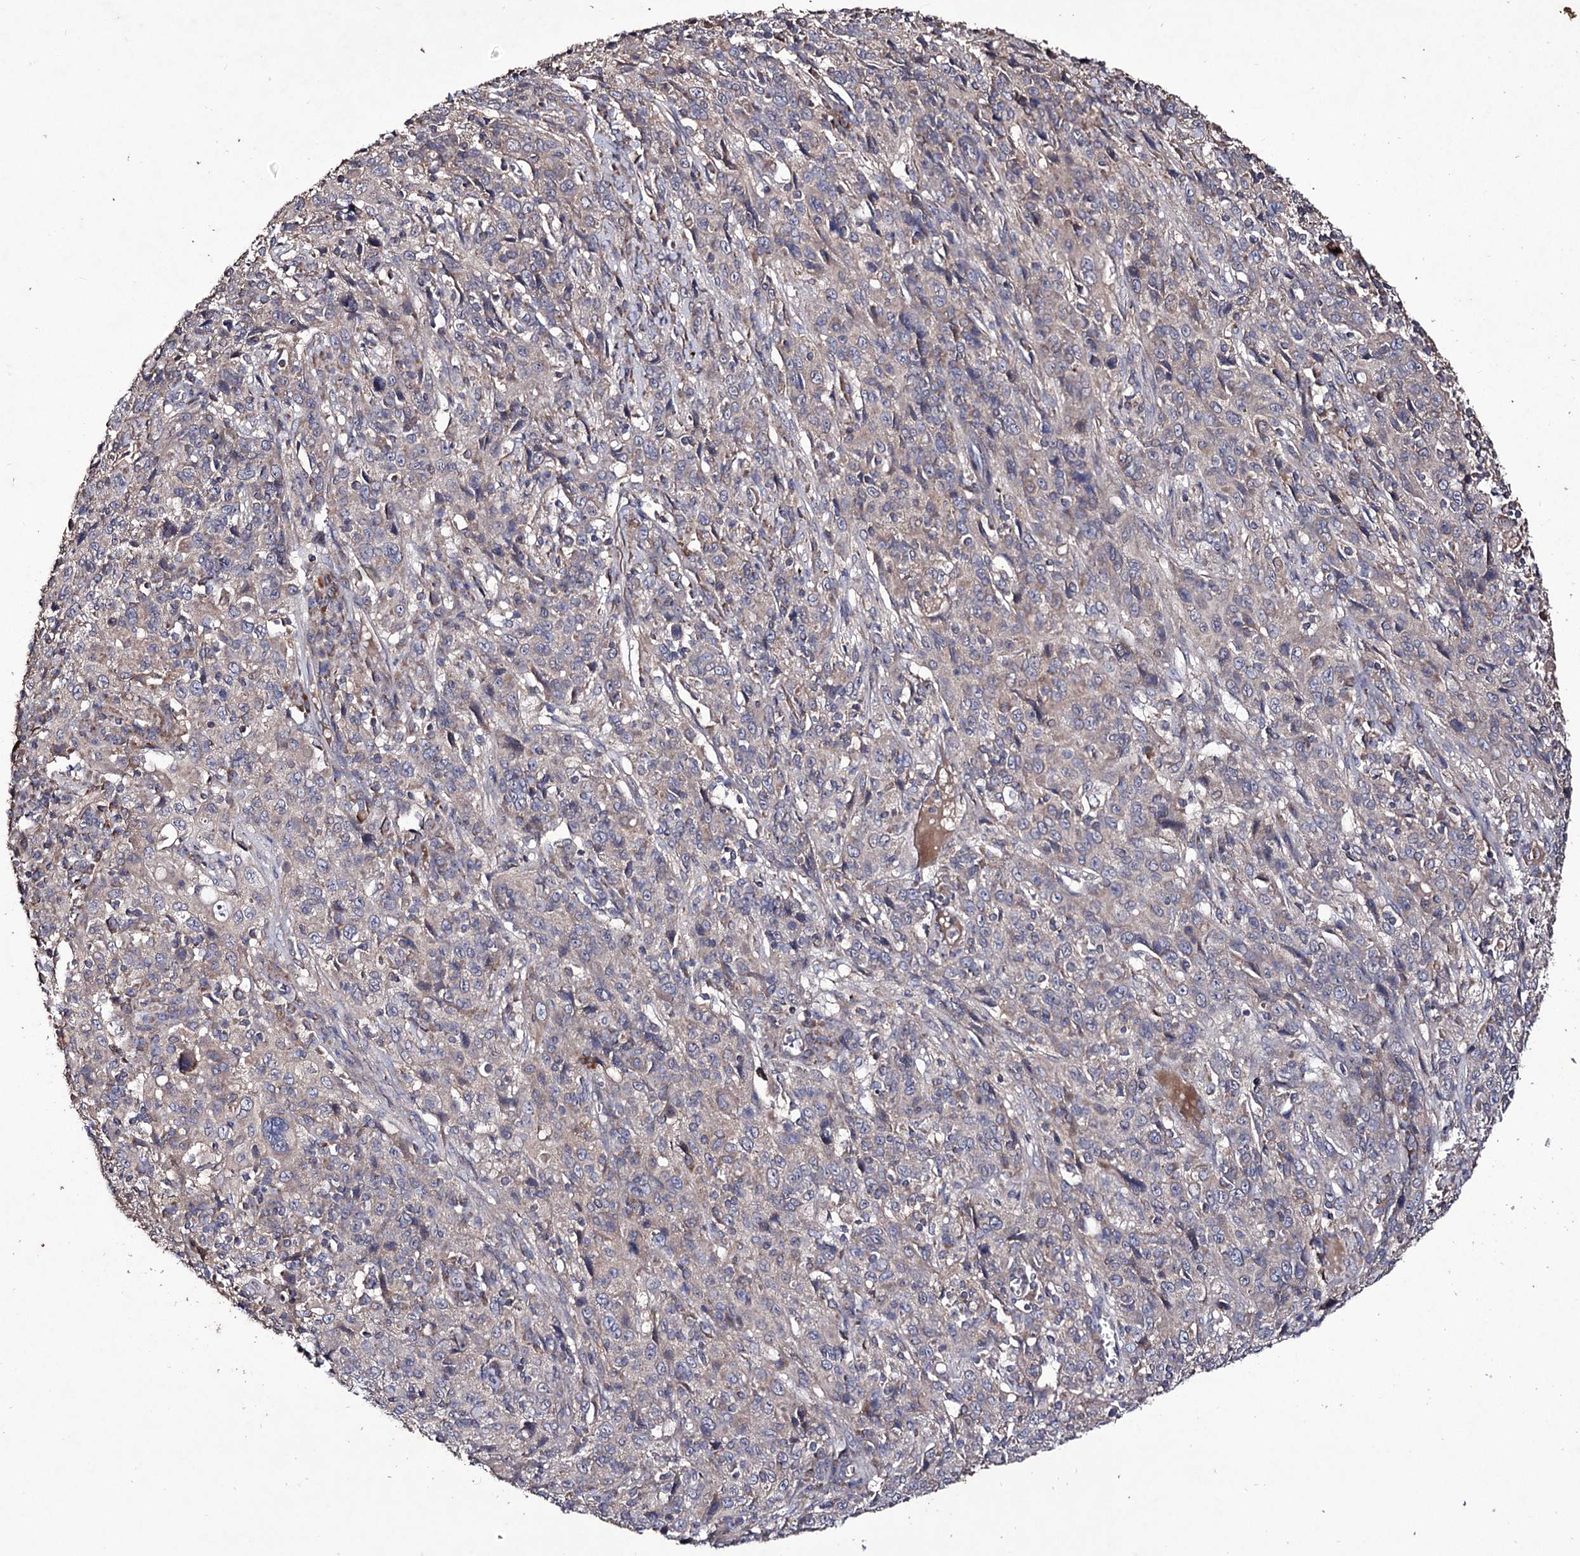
{"staining": {"intensity": "negative", "quantity": "none", "location": "none"}, "tissue": "cervical cancer", "cell_type": "Tumor cells", "image_type": "cancer", "snomed": [{"axis": "morphology", "description": "Squamous cell carcinoma, NOS"}, {"axis": "topography", "description": "Cervix"}], "caption": "The image exhibits no staining of tumor cells in cervical cancer. Brightfield microscopy of immunohistochemistry stained with DAB (brown) and hematoxylin (blue), captured at high magnification.", "gene": "MYO1H", "patient": {"sex": "female", "age": 46}}